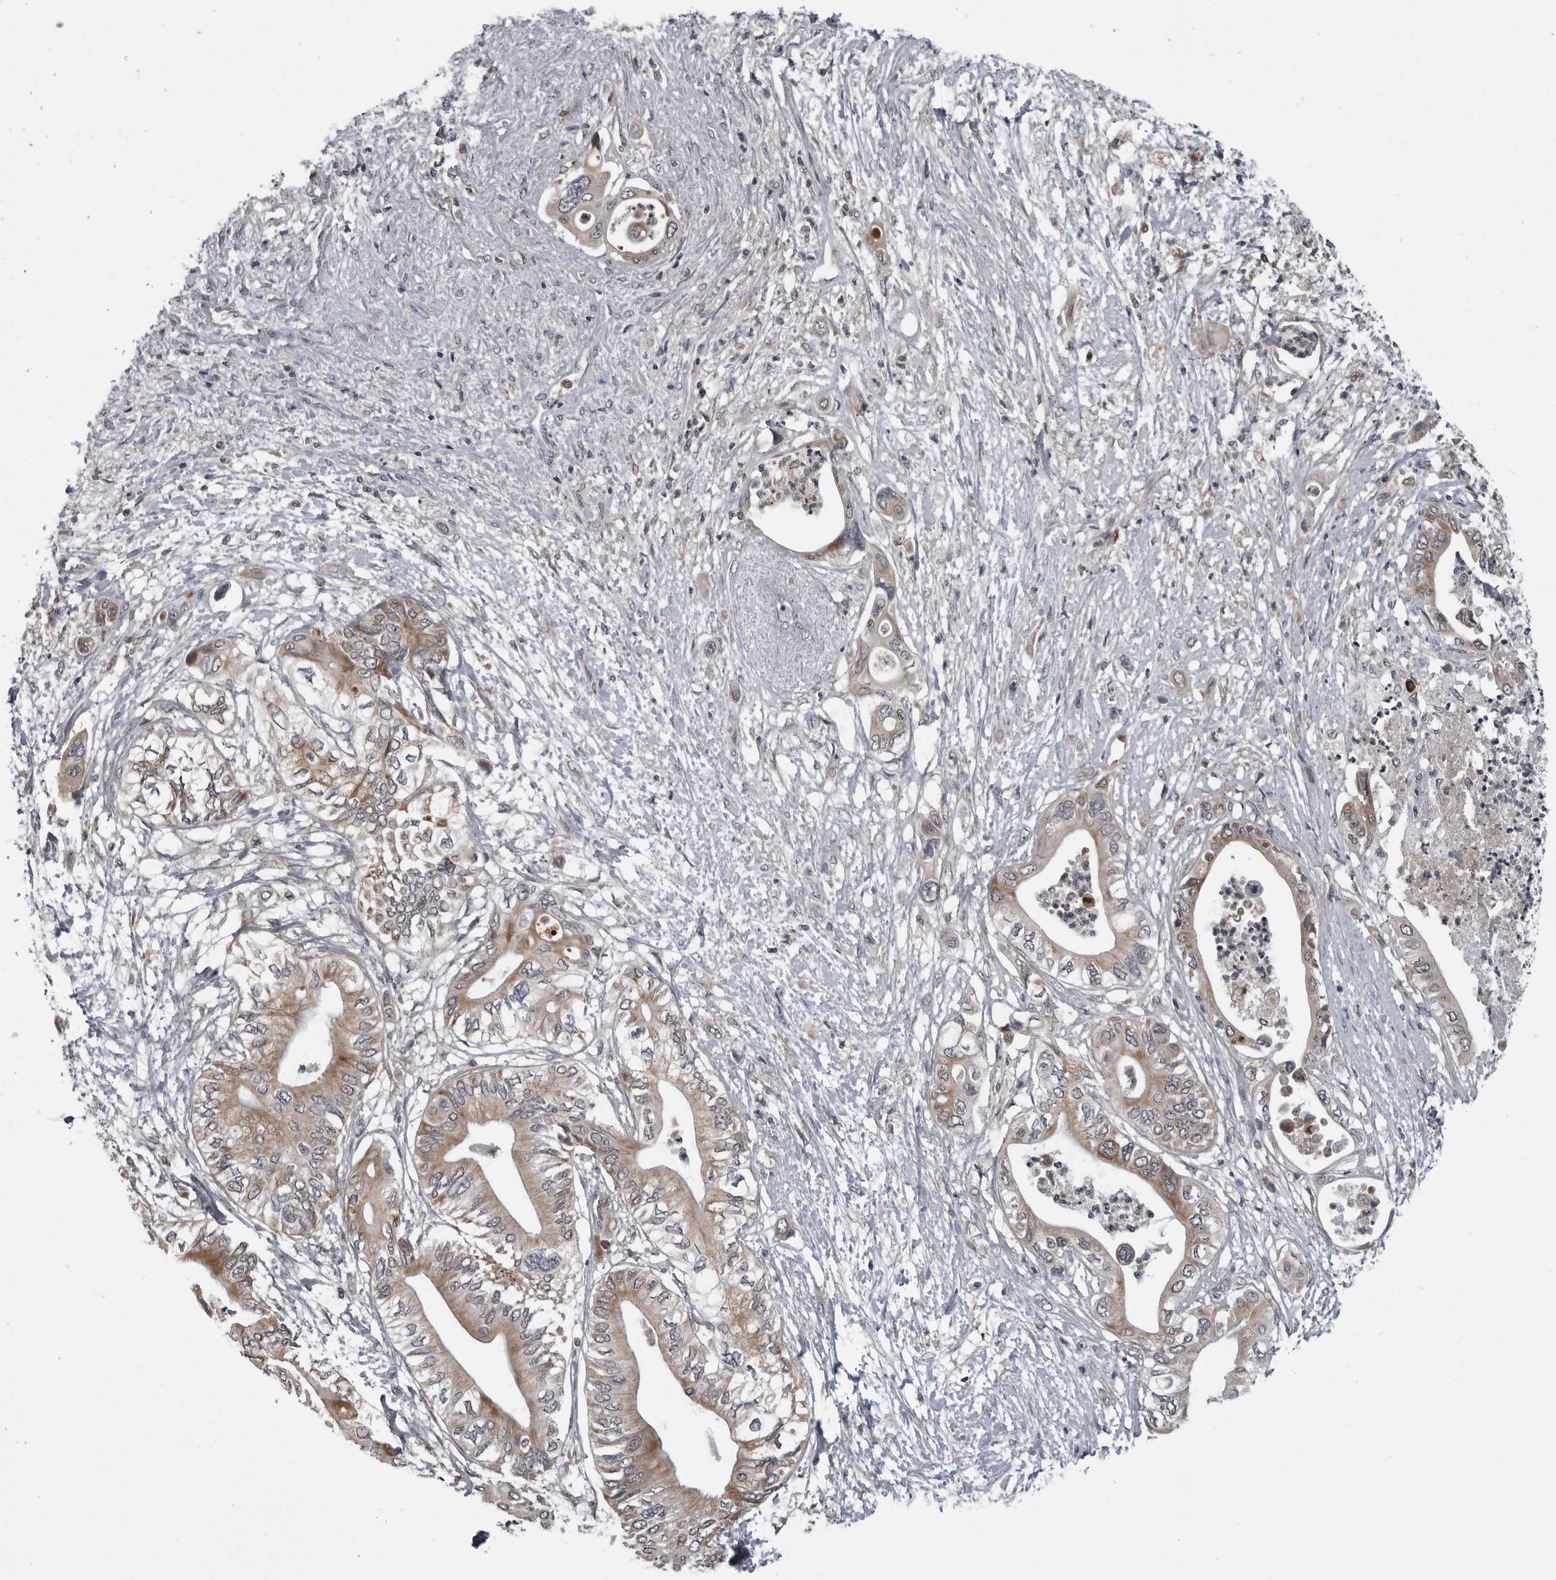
{"staining": {"intensity": "moderate", "quantity": "25%-75%", "location": "cytoplasmic/membranous"}, "tissue": "pancreatic cancer", "cell_type": "Tumor cells", "image_type": "cancer", "snomed": [{"axis": "morphology", "description": "Adenocarcinoma, NOS"}, {"axis": "topography", "description": "Pancreas"}], "caption": "The photomicrograph demonstrates staining of pancreatic adenocarcinoma, revealing moderate cytoplasmic/membranous protein expression (brown color) within tumor cells. (DAB (3,3'-diaminobenzidine) IHC, brown staining for protein, blue staining for nuclei).", "gene": "FAAP100", "patient": {"sex": "male", "age": 66}}